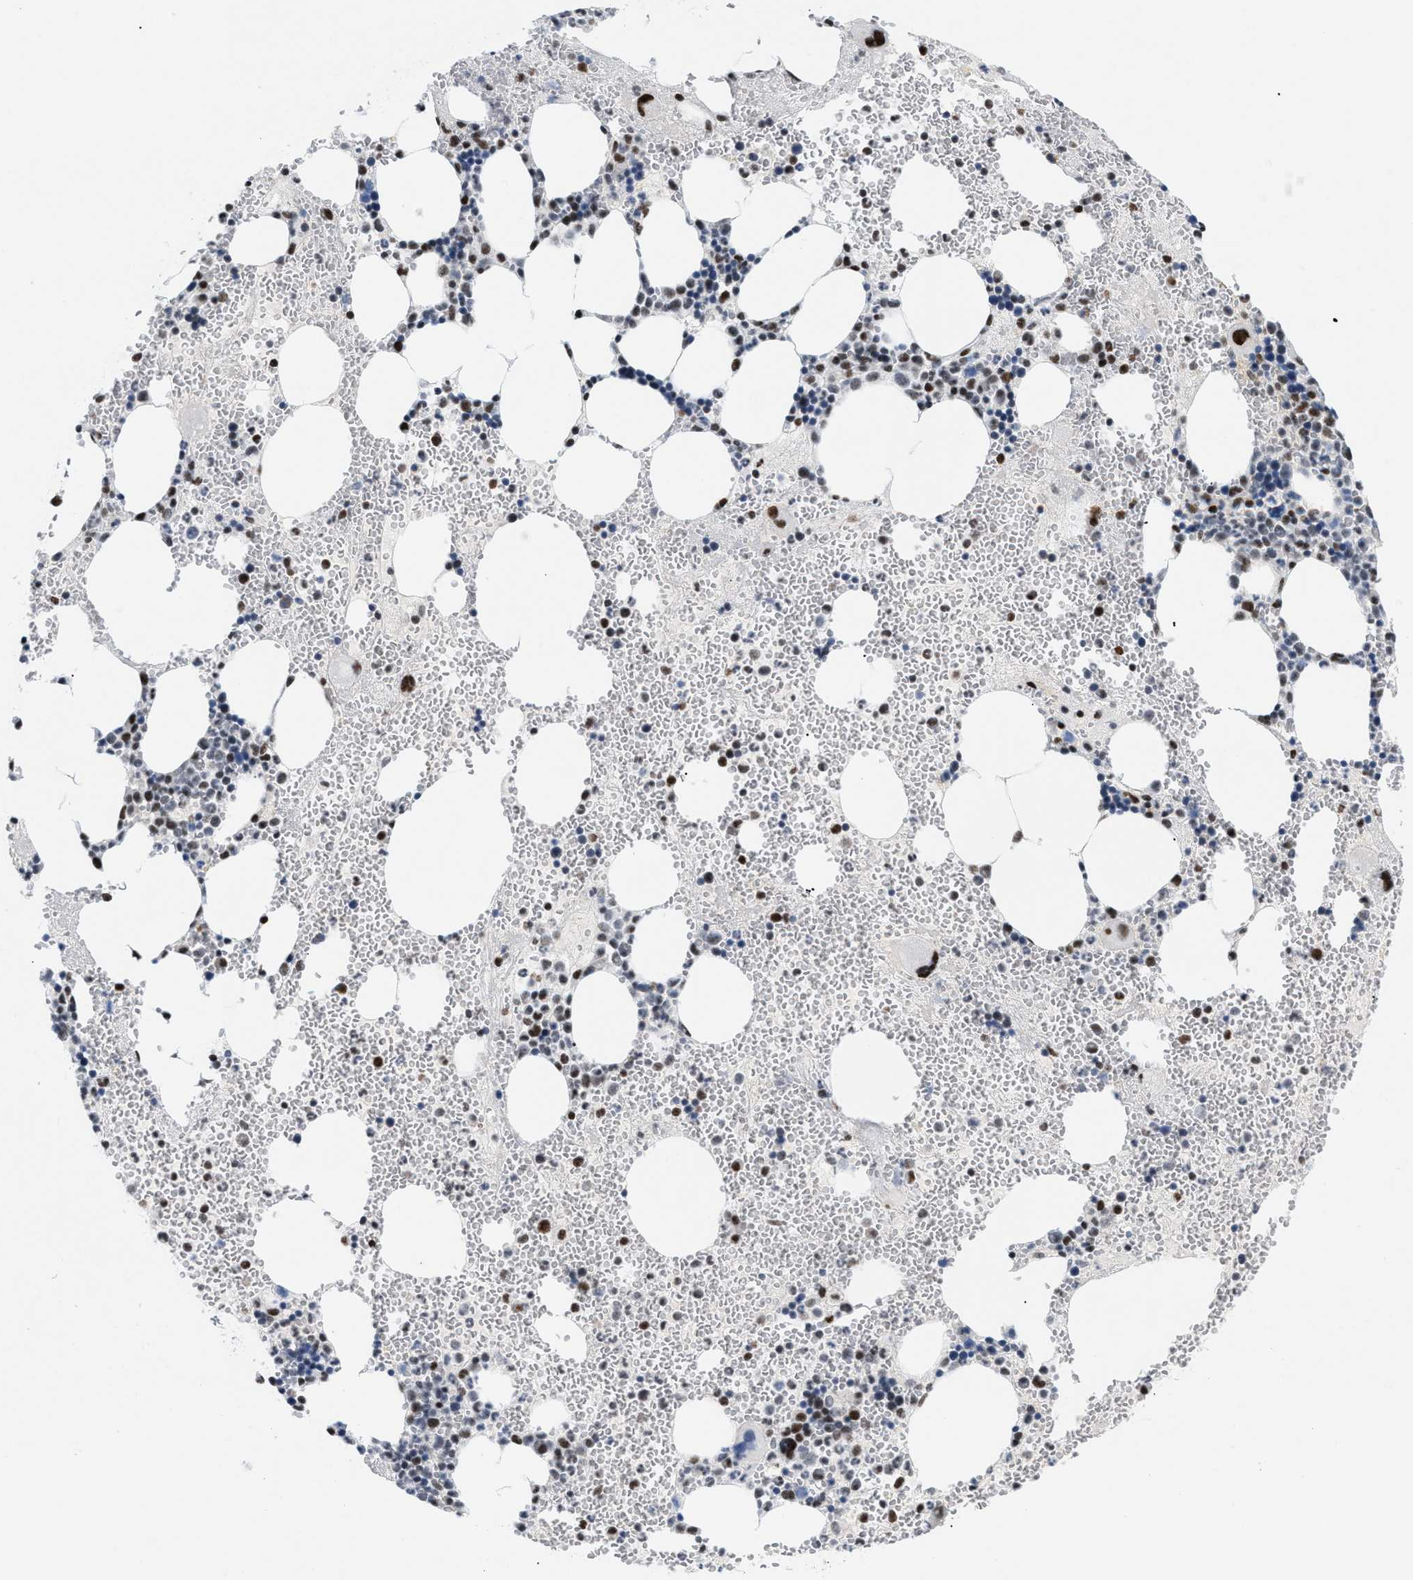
{"staining": {"intensity": "moderate", "quantity": "25%-75%", "location": "nuclear"}, "tissue": "bone marrow", "cell_type": "Hematopoietic cells", "image_type": "normal", "snomed": [{"axis": "morphology", "description": "Normal tissue, NOS"}, {"axis": "morphology", "description": "Inflammation, NOS"}, {"axis": "topography", "description": "Bone marrow"}], "caption": "A brown stain shows moderate nuclear staining of a protein in hematopoietic cells of normal bone marrow.", "gene": "MED1", "patient": {"sex": "female", "age": 76}}